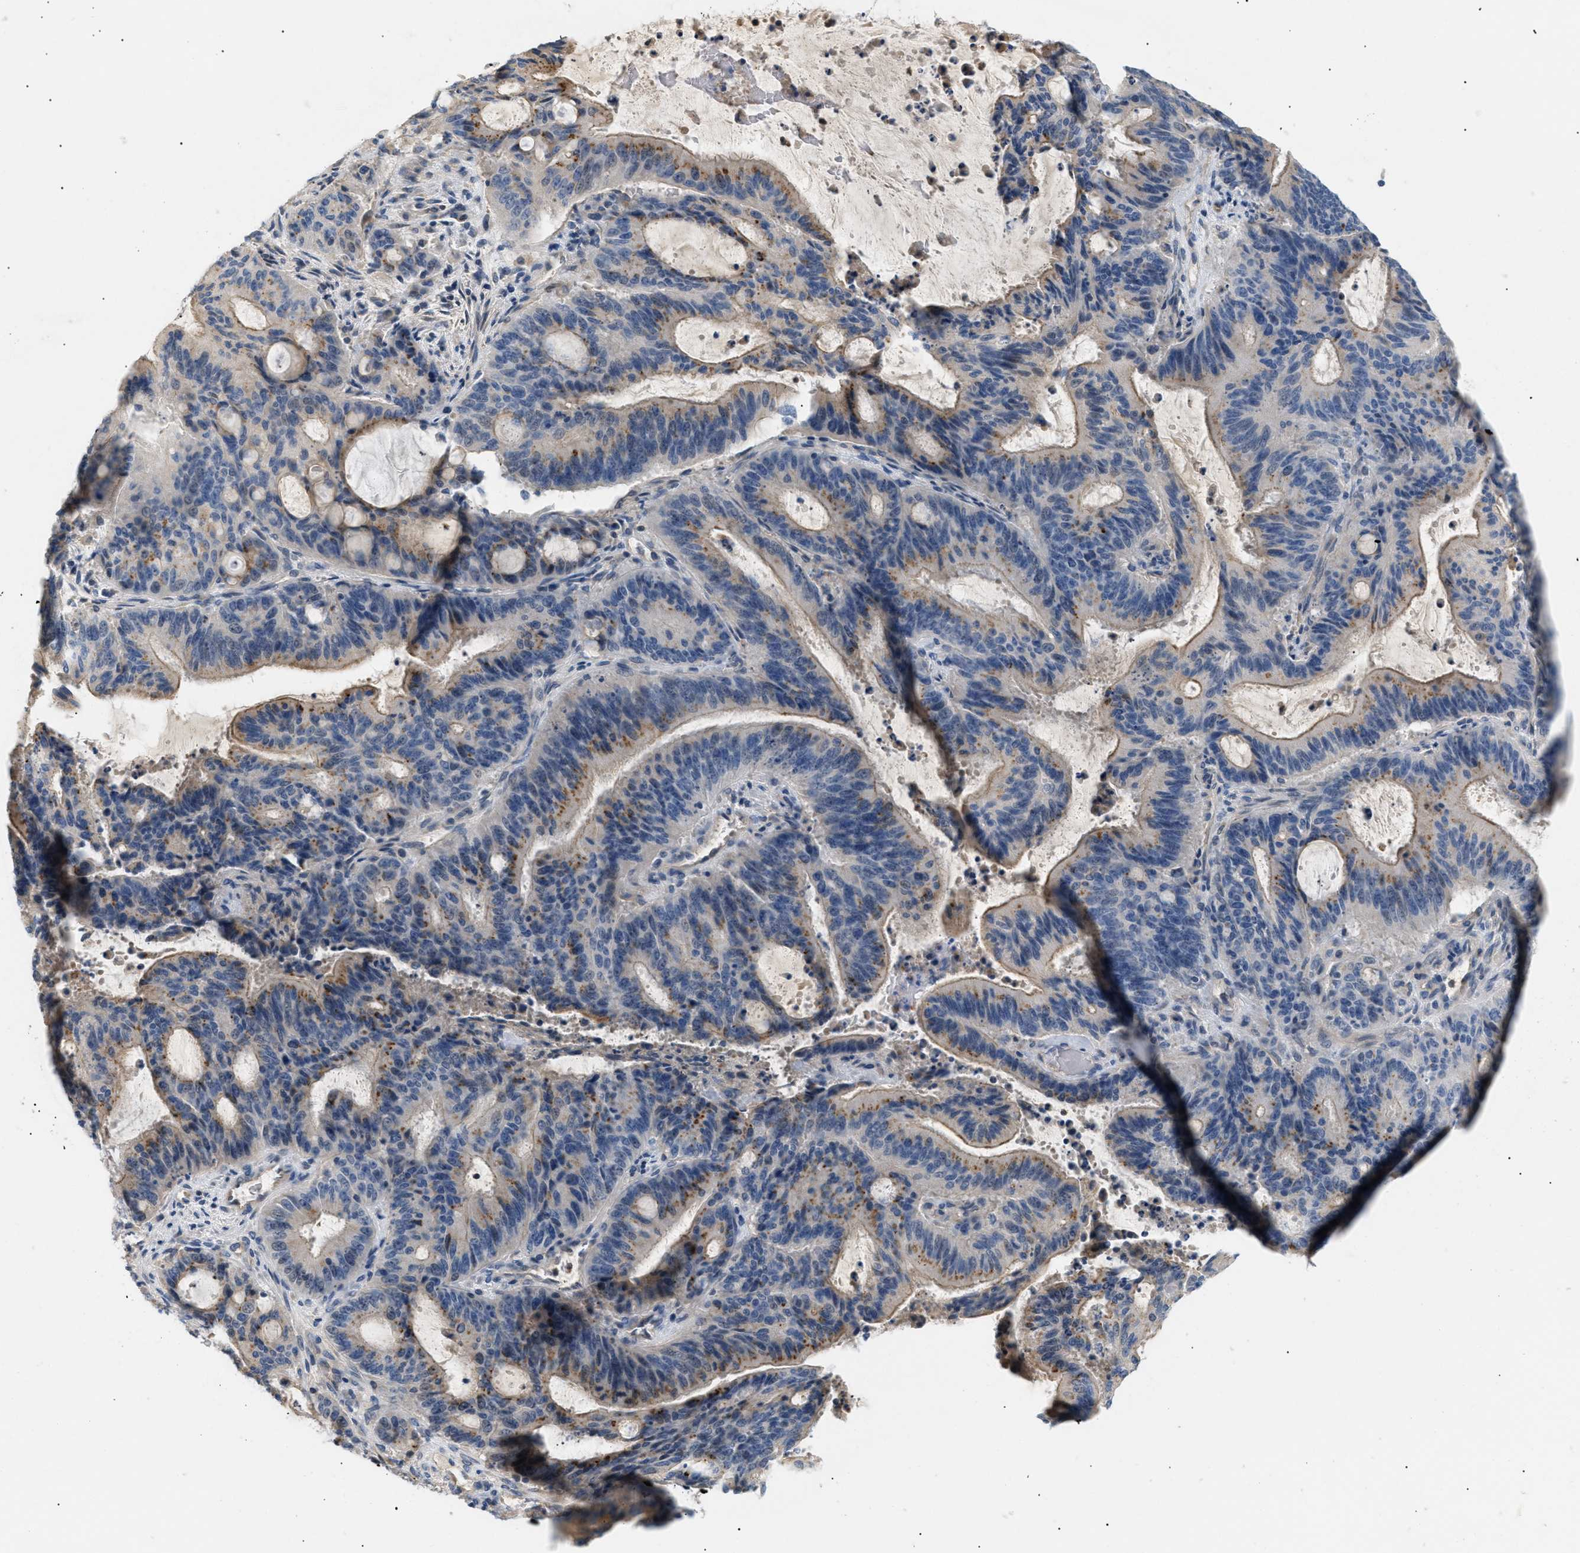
{"staining": {"intensity": "moderate", "quantity": "<25%", "location": "cytoplasmic/membranous"}, "tissue": "liver cancer", "cell_type": "Tumor cells", "image_type": "cancer", "snomed": [{"axis": "morphology", "description": "Normal tissue, NOS"}, {"axis": "morphology", "description": "Cholangiocarcinoma"}, {"axis": "topography", "description": "Liver"}, {"axis": "topography", "description": "Peripheral nerve tissue"}], "caption": "This is an image of immunohistochemistry staining of liver cancer, which shows moderate expression in the cytoplasmic/membranous of tumor cells.", "gene": "FARS2", "patient": {"sex": "female", "age": 73}}